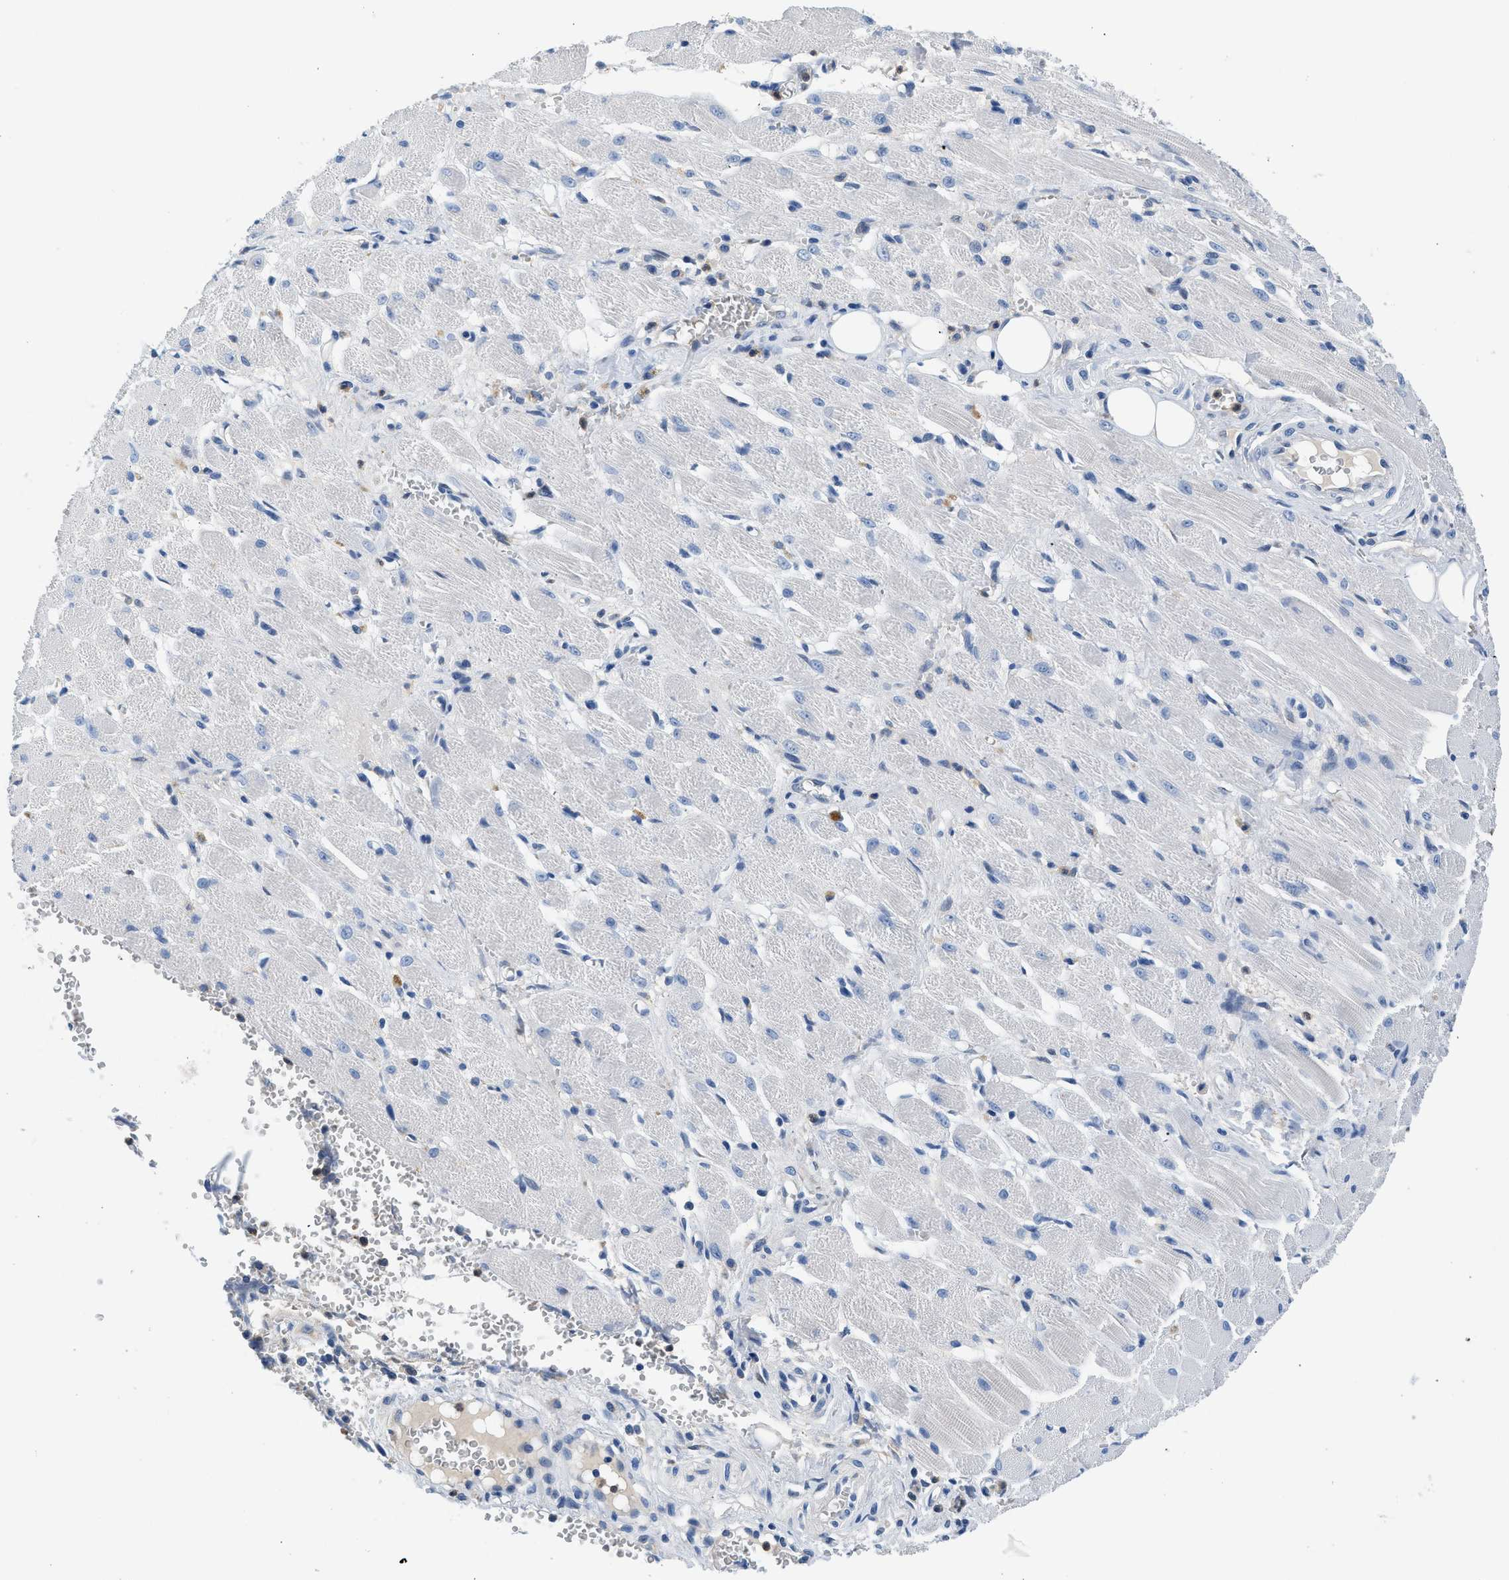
{"staining": {"intensity": "negative", "quantity": "none", "location": "none"}, "tissue": "adipose tissue", "cell_type": "Adipocytes", "image_type": "normal", "snomed": [{"axis": "morphology", "description": "Squamous cell carcinoma, NOS"}, {"axis": "topography", "description": "Oral tissue"}, {"axis": "topography", "description": "Head-Neck"}], "caption": "Human adipose tissue stained for a protein using immunohistochemistry (IHC) reveals no staining in adipocytes.", "gene": "FADS6", "patient": {"sex": "female", "age": 50}}